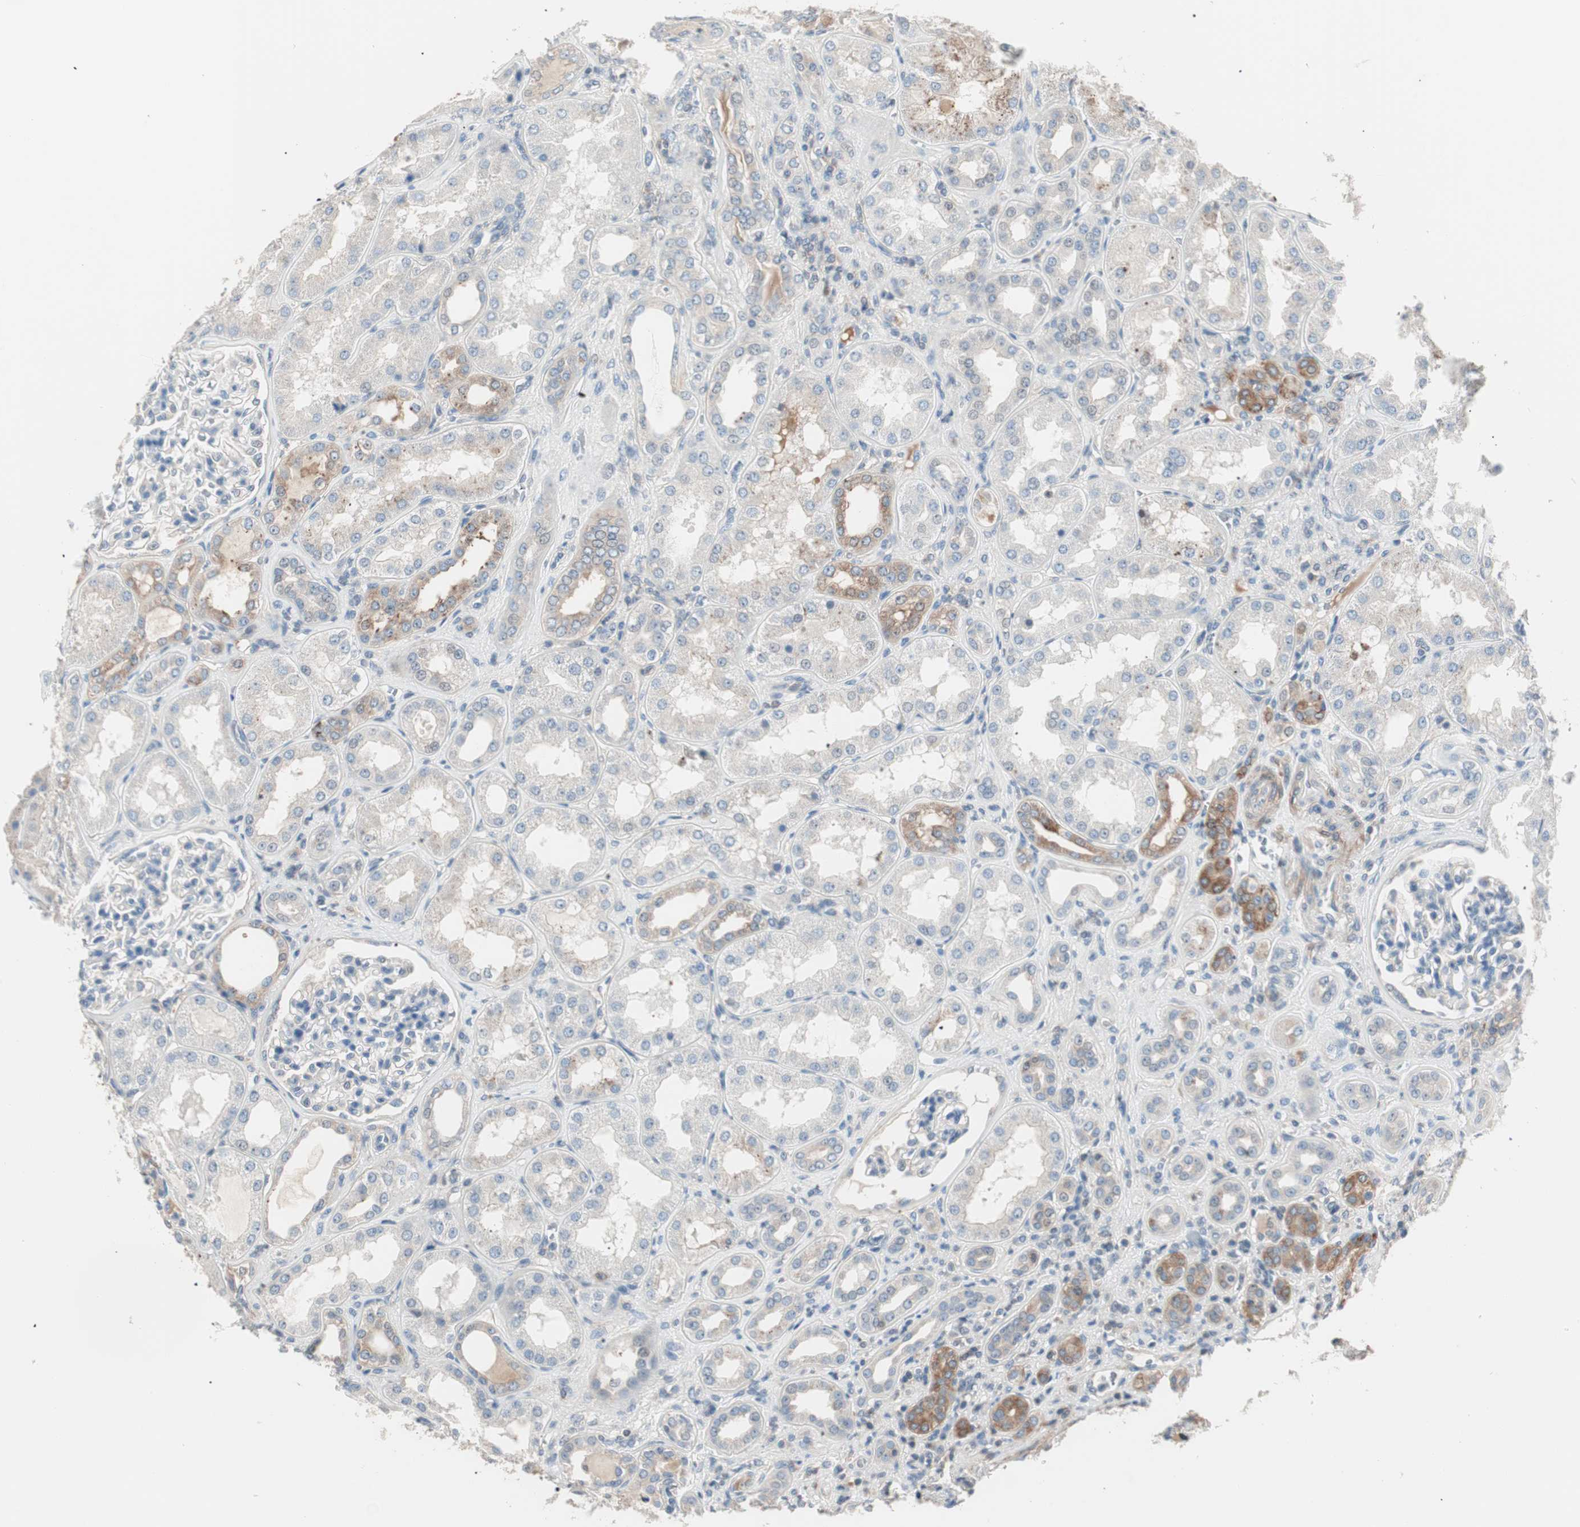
{"staining": {"intensity": "negative", "quantity": "none", "location": "none"}, "tissue": "kidney", "cell_type": "Cells in glomeruli", "image_type": "normal", "snomed": [{"axis": "morphology", "description": "Normal tissue, NOS"}, {"axis": "topography", "description": "Kidney"}], "caption": "DAB (3,3'-diaminobenzidine) immunohistochemical staining of benign human kidney shows no significant positivity in cells in glomeruli.", "gene": "RAD54B", "patient": {"sex": "female", "age": 56}}